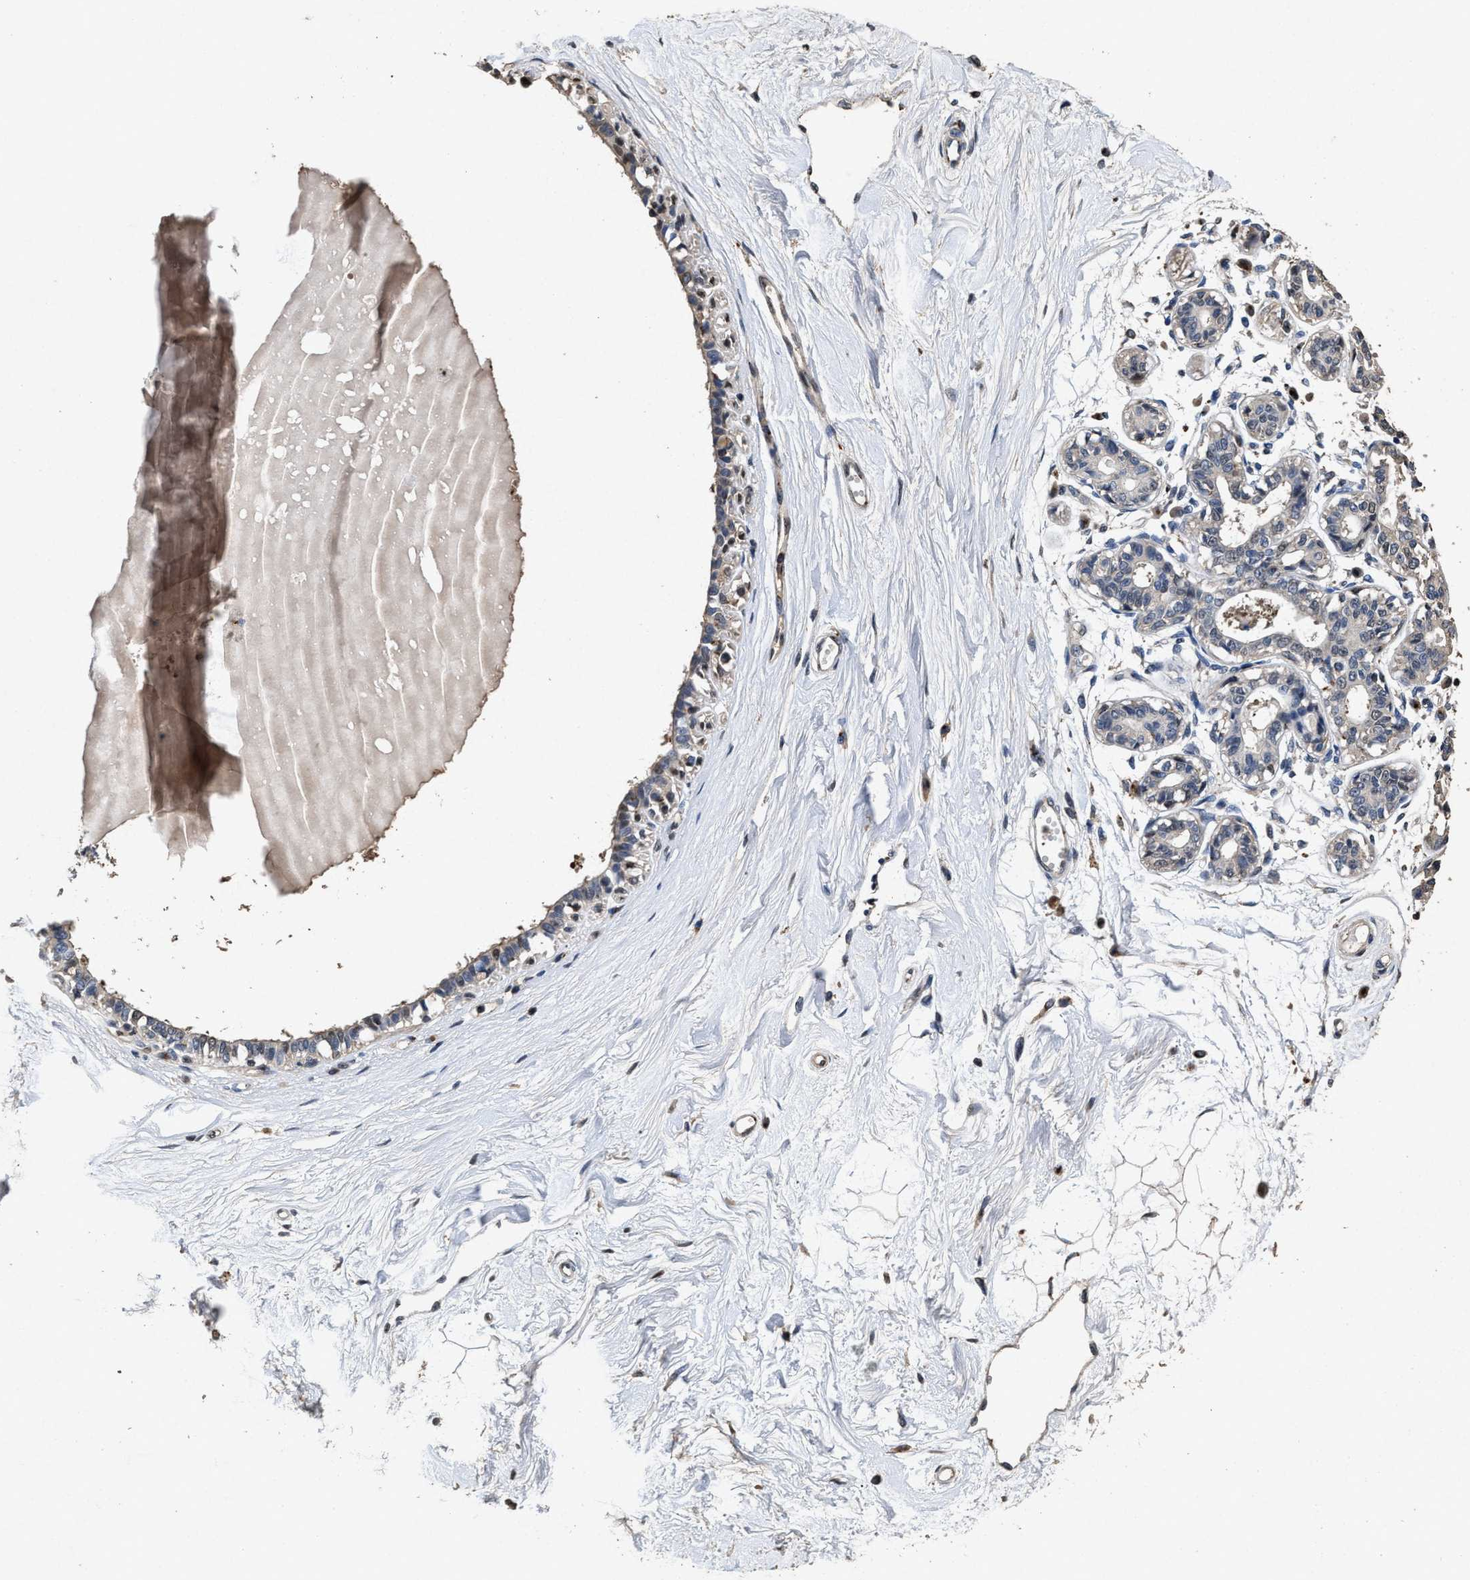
{"staining": {"intensity": "weak", "quantity": "25%-75%", "location": "cytoplasmic/membranous"}, "tissue": "breast", "cell_type": "Adipocytes", "image_type": "normal", "snomed": [{"axis": "morphology", "description": "Normal tissue, NOS"}, {"axis": "topography", "description": "Breast"}], "caption": "Weak cytoplasmic/membranous positivity for a protein is identified in about 25%-75% of adipocytes of benign breast using immunohistochemistry (IHC).", "gene": "TPST2", "patient": {"sex": "female", "age": 45}}